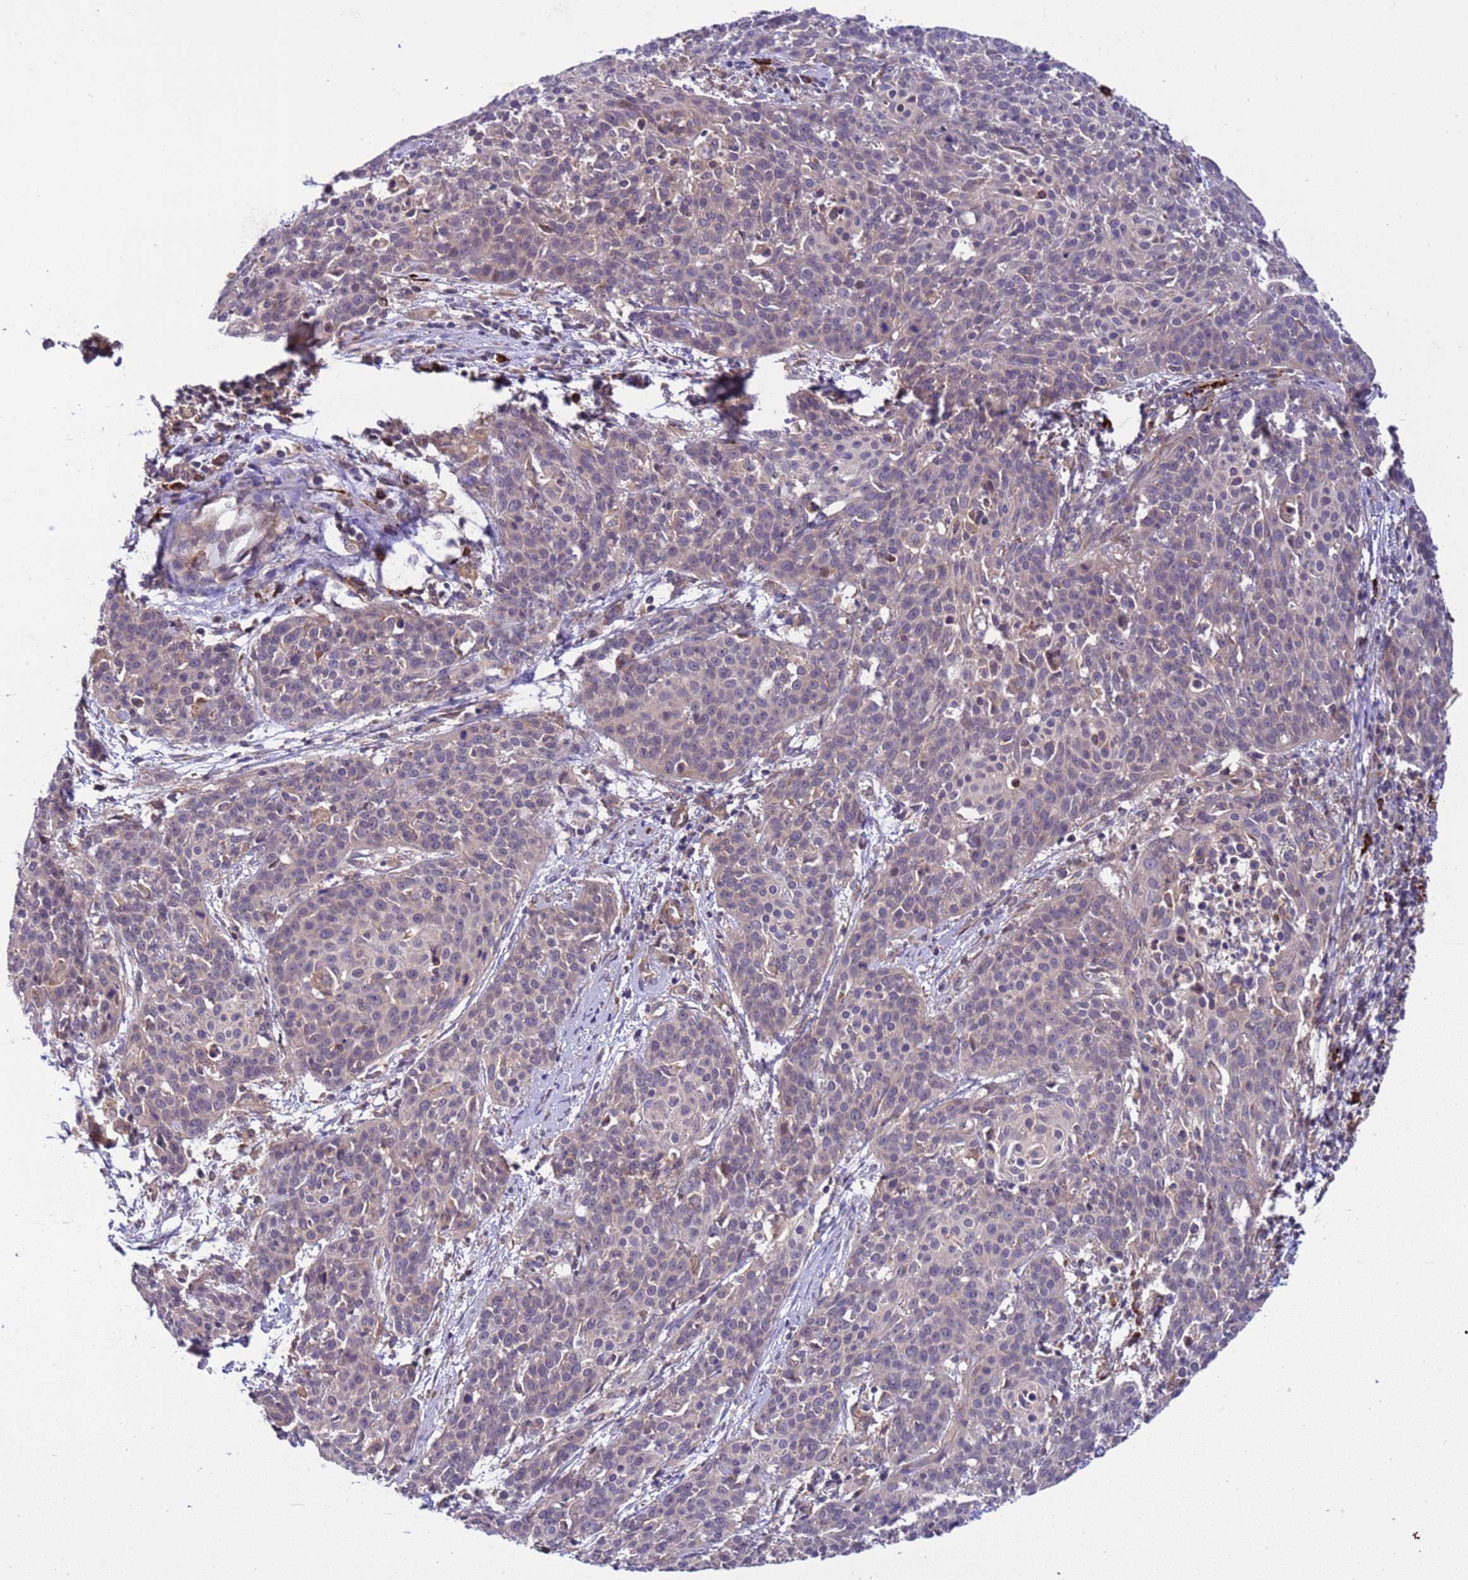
{"staining": {"intensity": "weak", "quantity": "<25%", "location": "cytoplasmic/membranous"}, "tissue": "cervical cancer", "cell_type": "Tumor cells", "image_type": "cancer", "snomed": [{"axis": "morphology", "description": "Squamous cell carcinoma, NOS"}, {"axis": "topography", "description": "Cervix"}], "caption": "IHC histopathology image of neoplastic tissue: human squamous cell carcinoma (cervical) stained with DAB (3,3'-diaminobenzidine) displays no significant protein positivity in tumor cells.", "gene": "GEN1", "patient": {"sex": "female", "age": 38}}